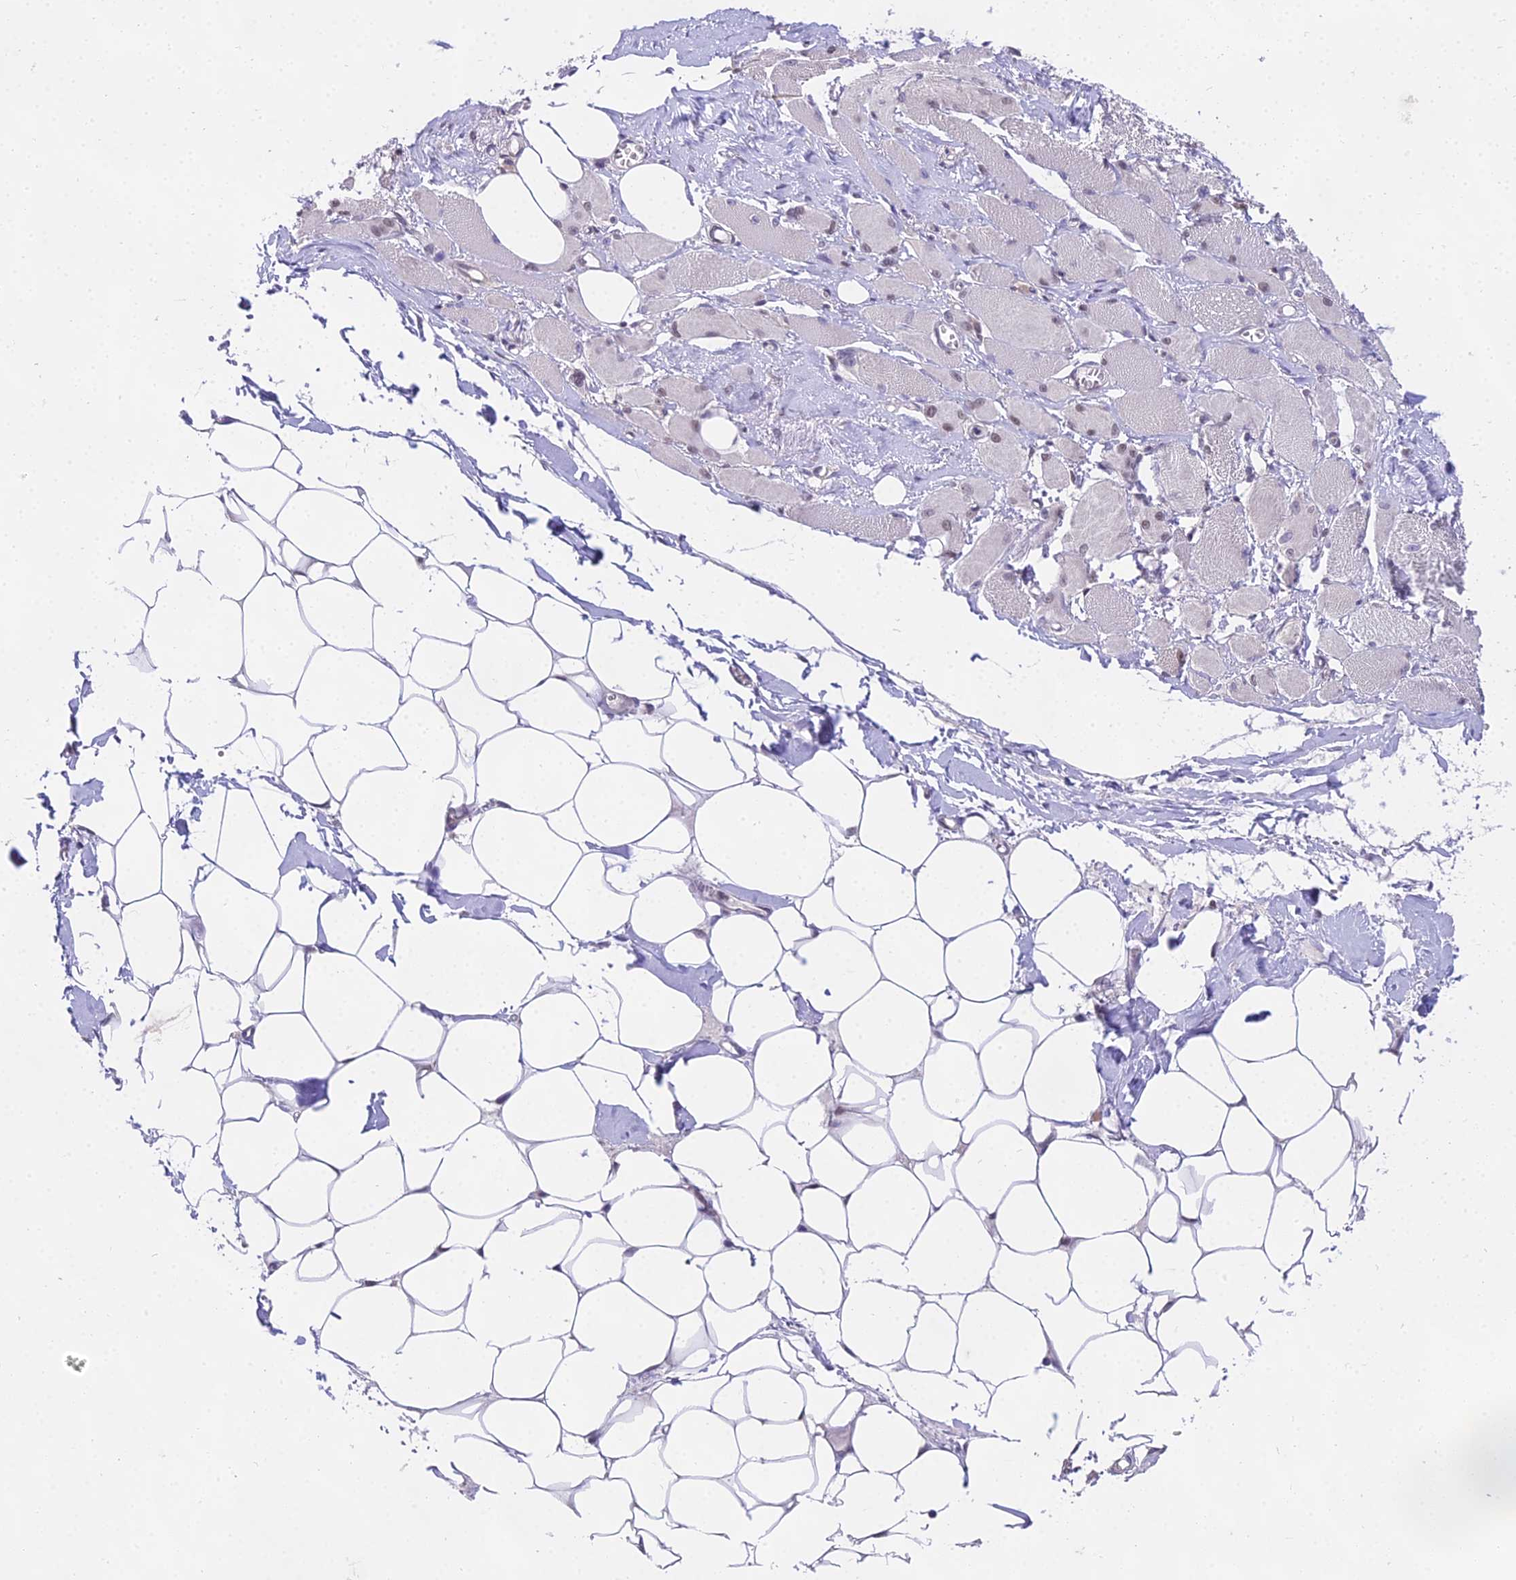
{"staining": {"intensity": "negative", "quantity": "none", "location": "none"}, "tissue": "skeletal muscle", "cell_type": "Myocytes", "image_type": "normal", "snomed": [{"axis": "morphology", "description": "Normal tissue, NOS"}, {"axis": "morphology", "description": "Basal cell carcinoma"}, {"axis": "topography", "description": "Skeletal muscle"}], "caption": "Myocytes show no significant protein positivity in unremarkable skeletal muscle.", "gene": "MAT2A", "patient": {"sex": "female", "age": 64}}